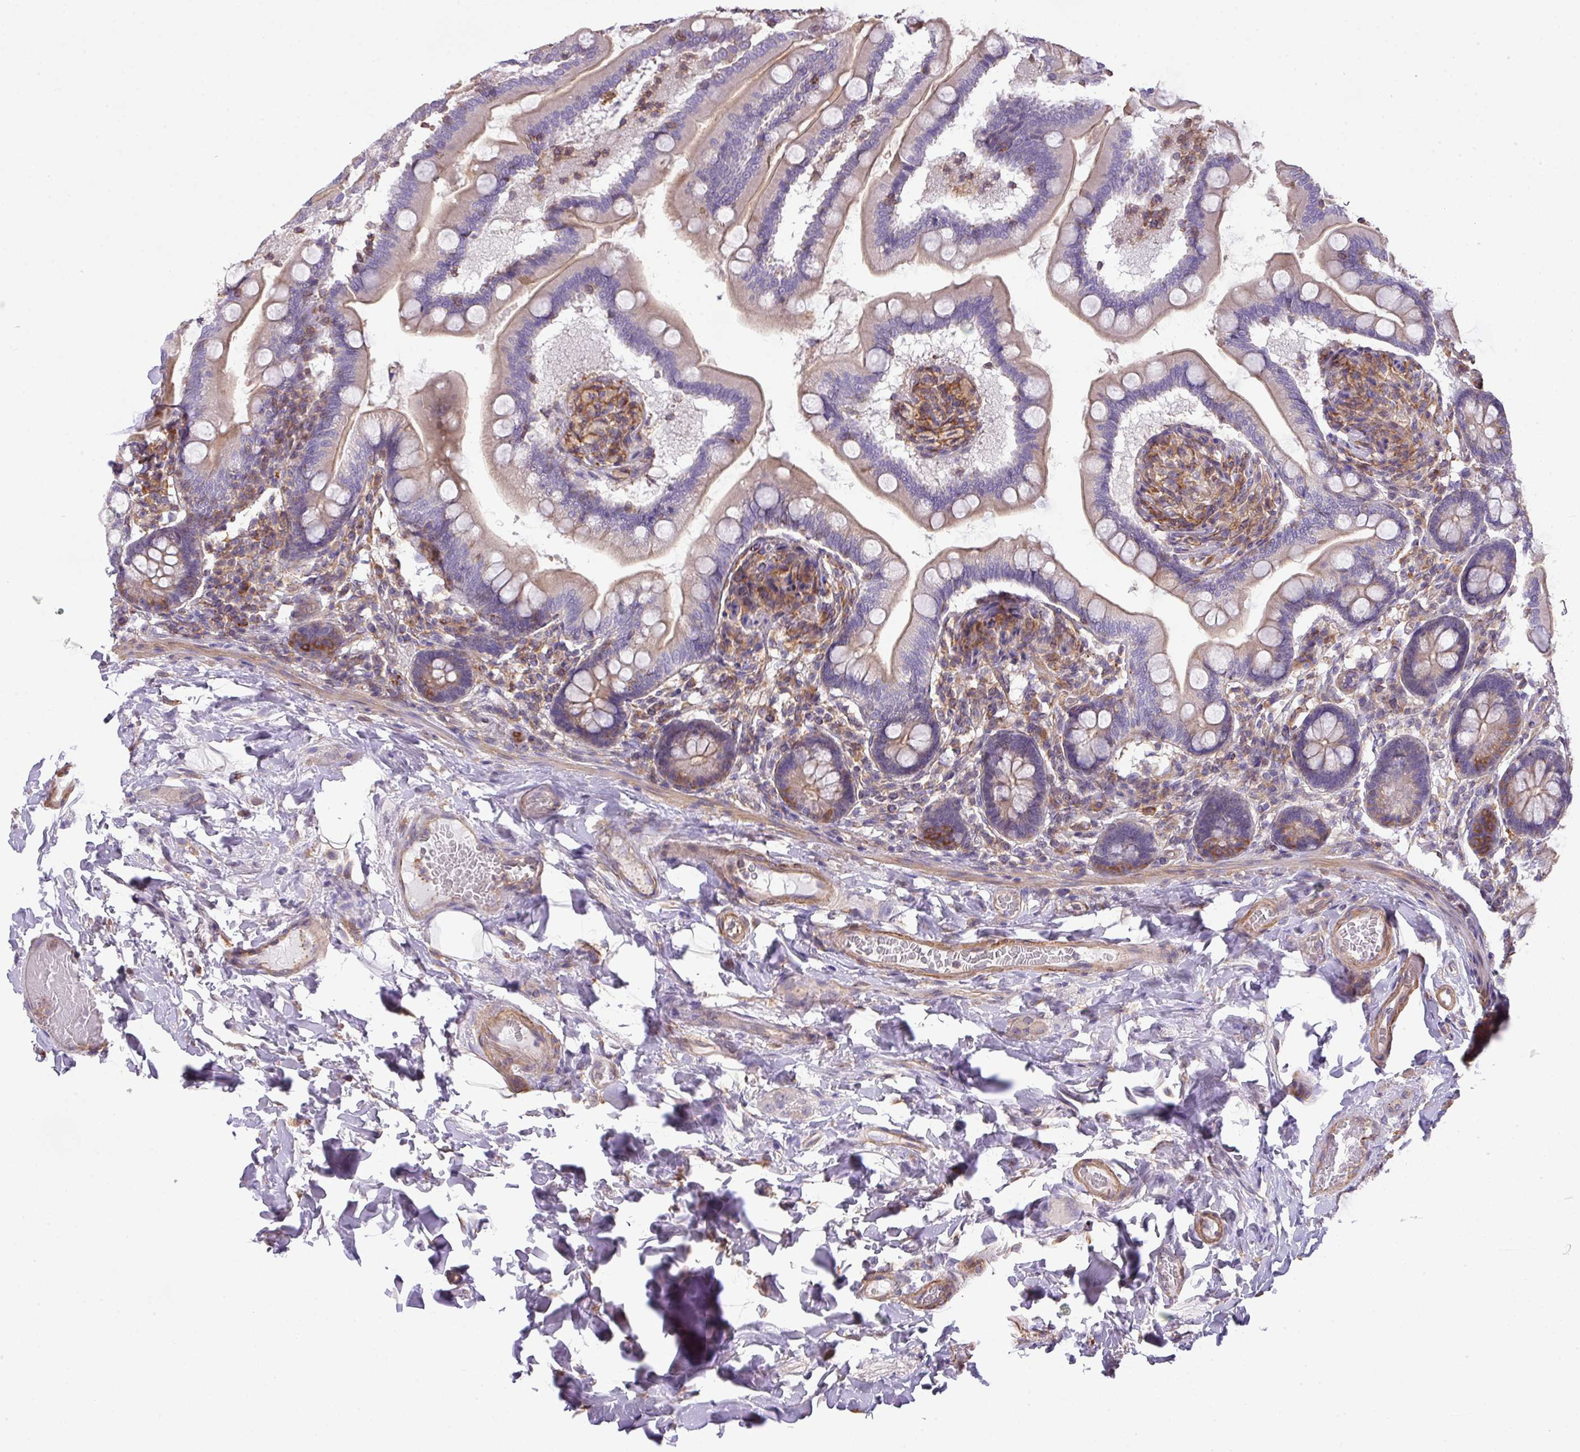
{"staining": {"intensity": "moderate", "quantity": "25%-75%", "location": "cytoplasmic/membranous"}, "tissue": "small intestine", "cell_type": "Glandular cells", "image_type": "normal", "snomed": [{"axis": "morphology", "description": "Normal tissue, NOS"}, {"axis": "topography", "description": "Small intestine"}], "caption": "Small intestine stained with DAB immunohistochemistry (IHC) demonstrates medium levels of moderate cytoplasmic/membranous positivity in about 25%-75% of glandular cells.", "gene": "LRRC41", "patient": {"sex": "female", "age": 64}}